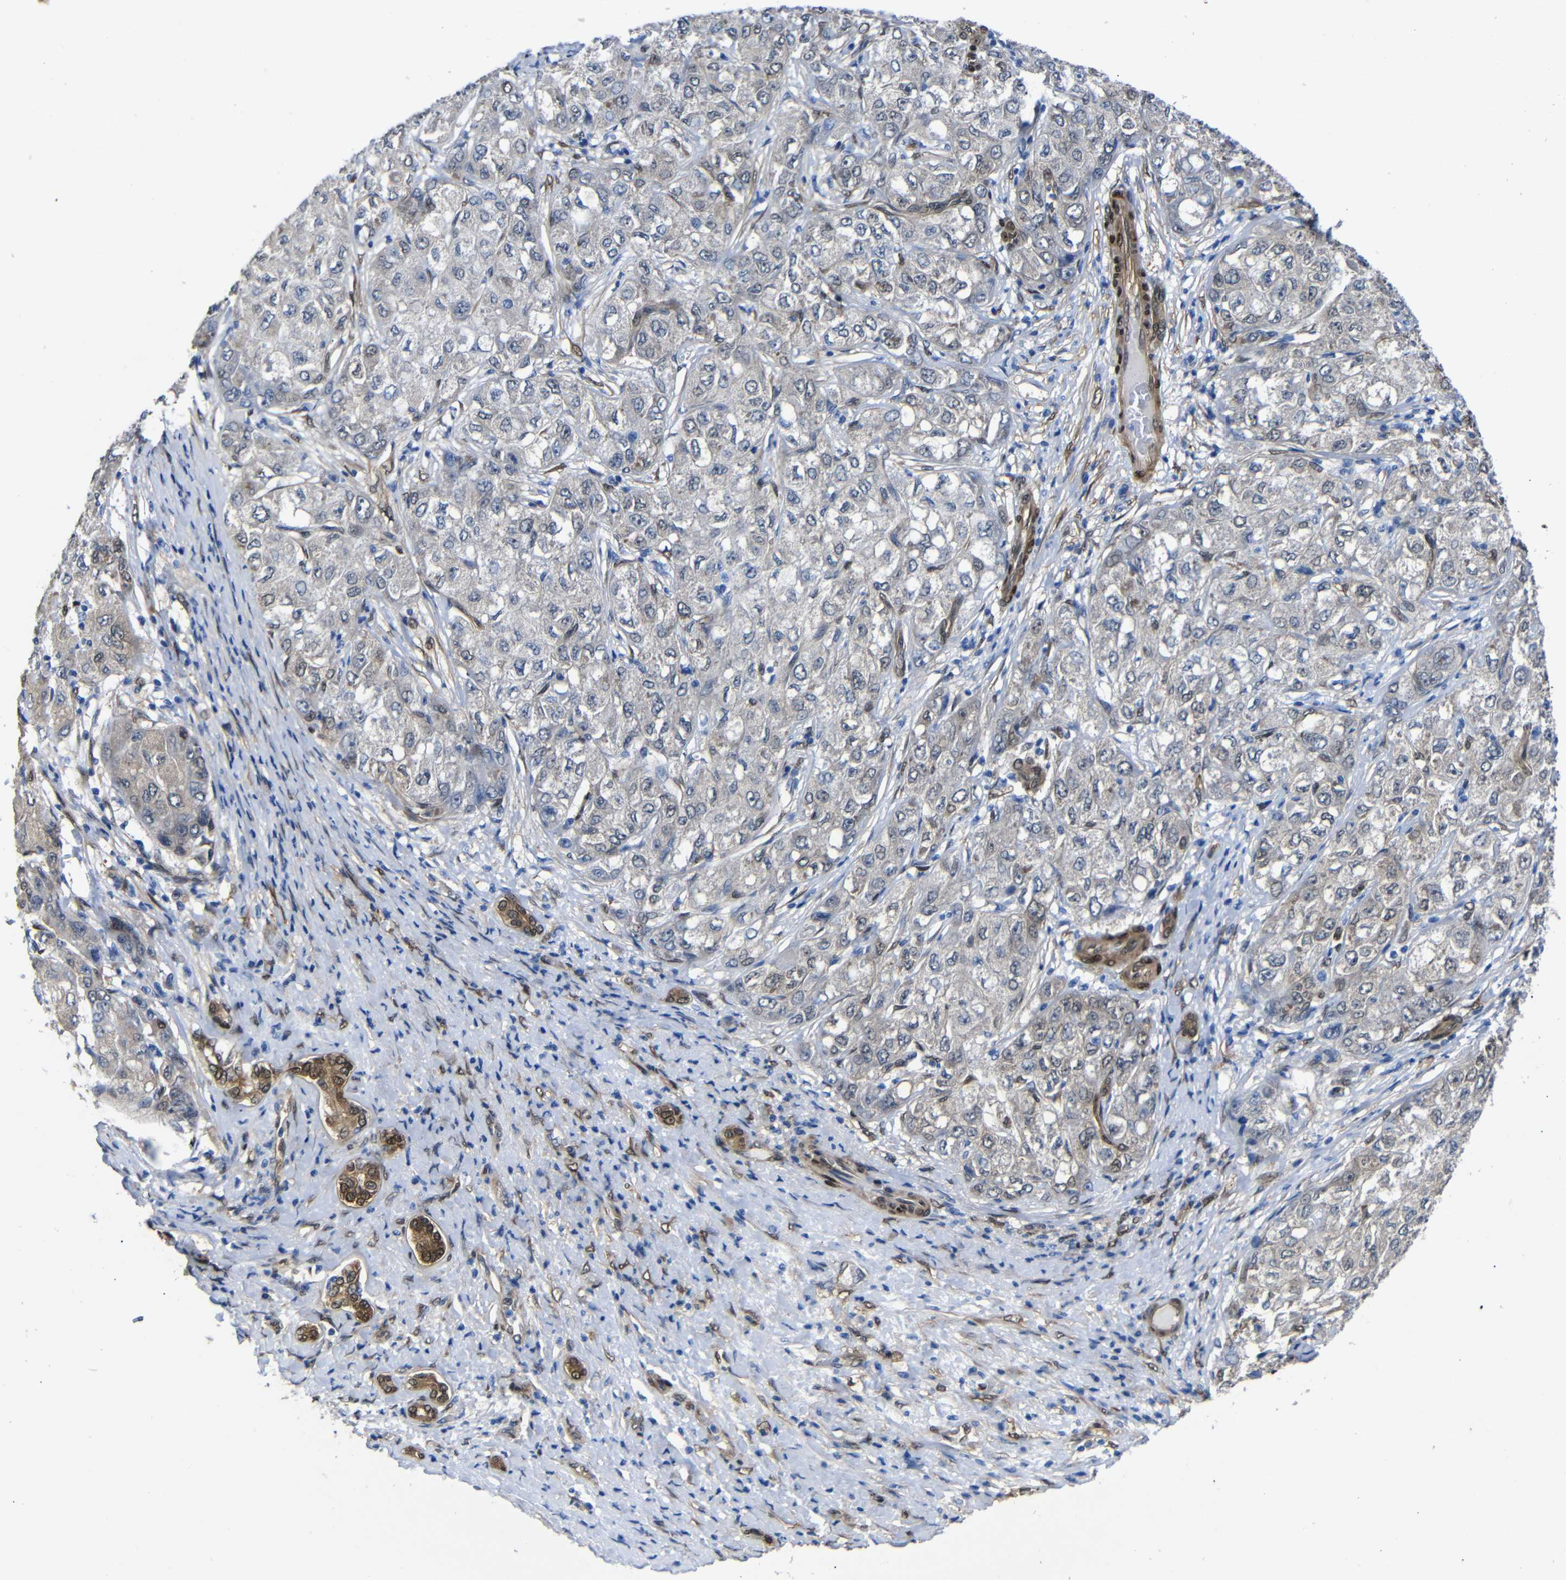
{"staining": {"intensity": "weak", "quantity": "<25%", "location": "cytoplasmic/membranous"}, "tissue": "liver cancer", "cell_type": "Tumor cells", "image_type": "cancer", "snomed": [{"axis": "morphology", "description": "Carcinoma, Hepatocellular, NOS"}, {"axis": "topography", "description": "Liver"}], "caption": "A micrograph of human liver hepatocellular carcinoma is negative for staining in tumor cells.", "gene": "YAP1", "patient": {"sex": "male", "age": 80}}